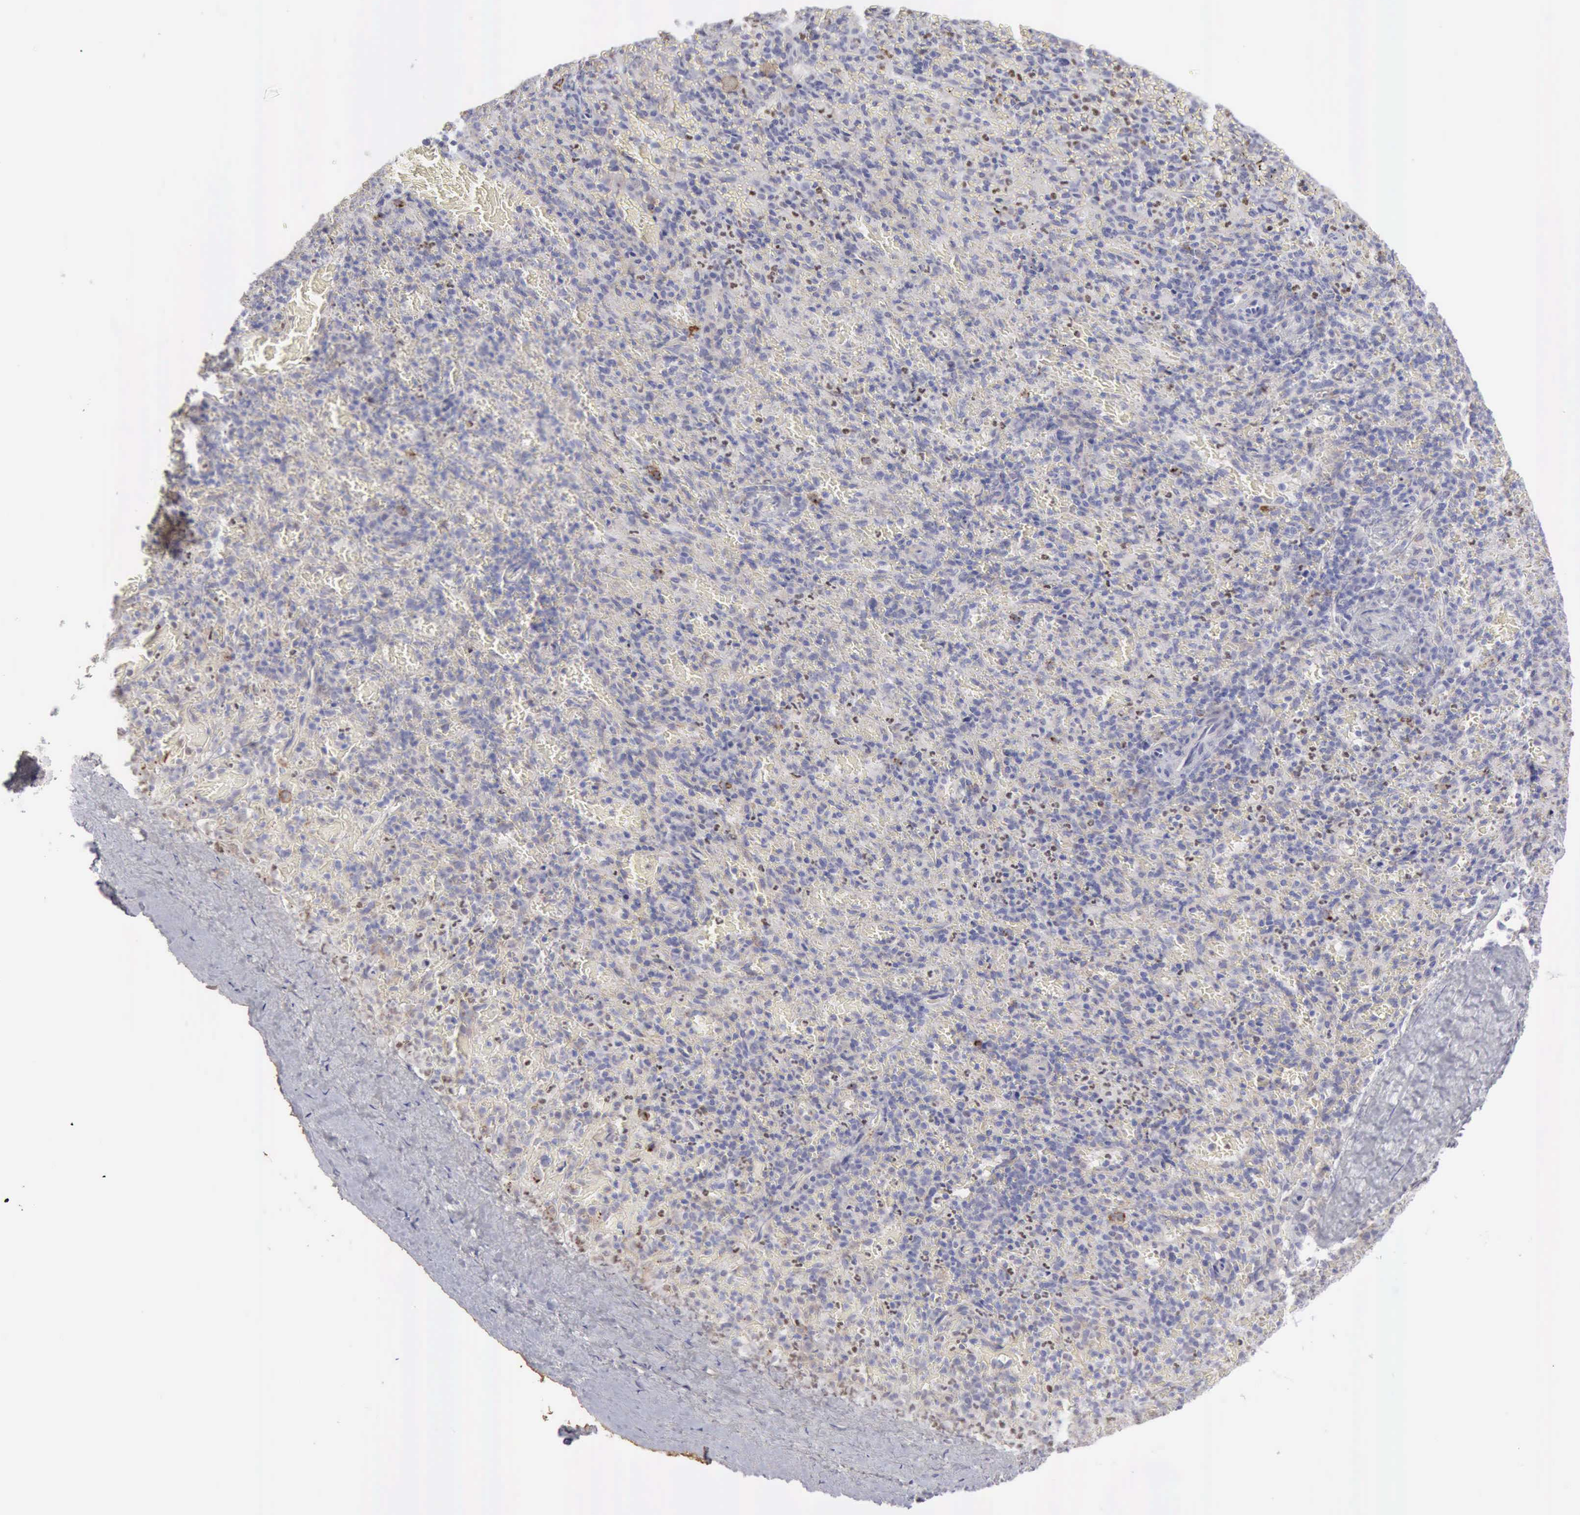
{"staining": {"intensity": "negative", "quantity": "none", "location": "none"}, "tissue": "spleen", "cell_type": "Cells in red pulp", "image_type": "normal", "snomed": [{"axis": "morphology", "description": "Normal tissue, NOS"}, {"axis": "topography", "description": "Spleen"}], "caption": "Cells in red pulp show no significant staining in unremarkable spleen.", "gene": "TFRC", "patient": {"sex": "female", "age": 50}}